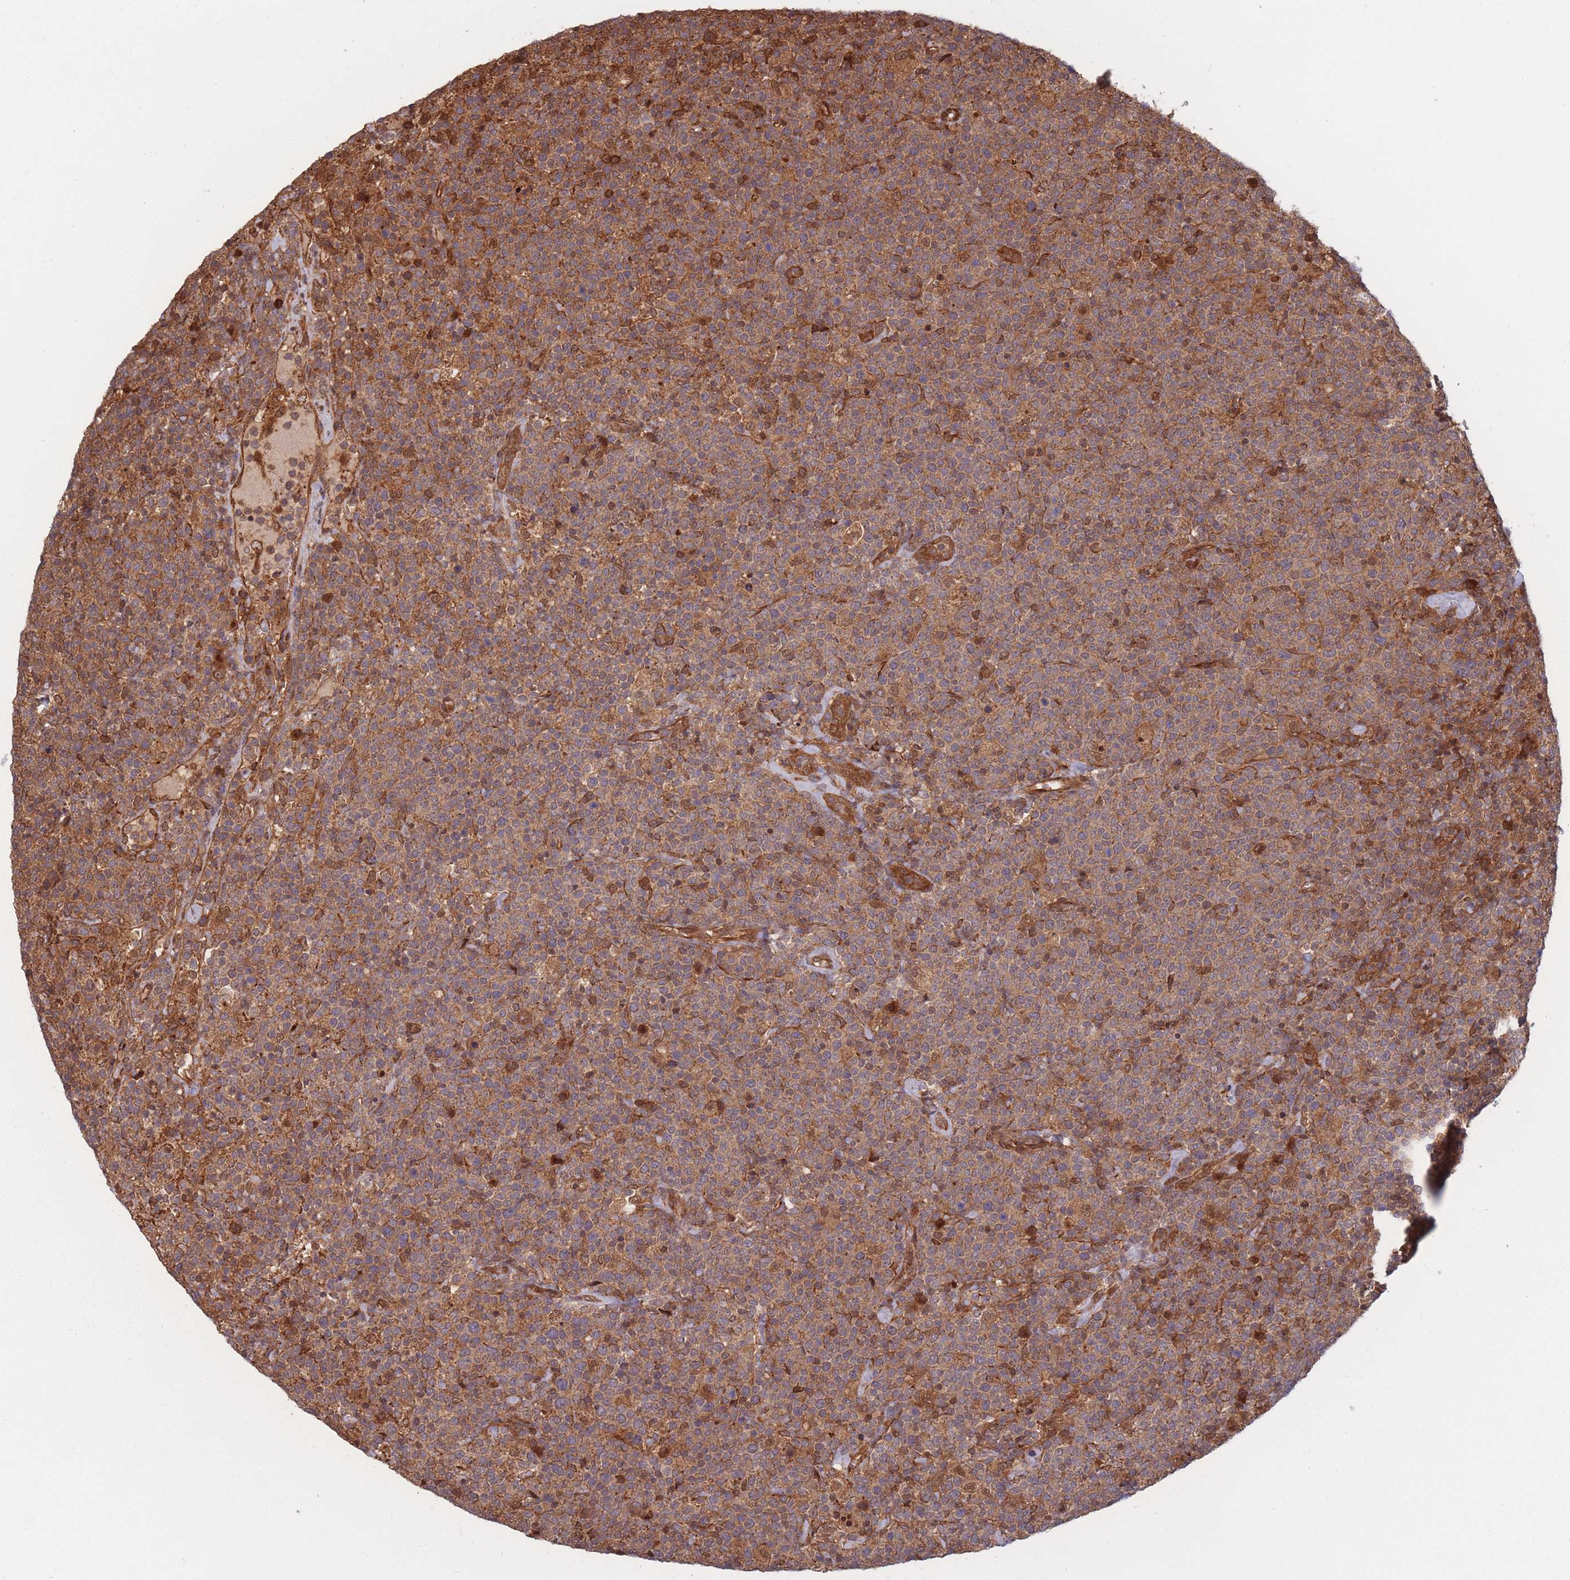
{"staining": {"intensity": "moderate", "quantity": ">75%", "location": "cytoplasmic/membranous"}, "tissue": "lymphoma", "cell_type": "Tumor cells", "image_type": "cancer", "snomed": [{"axis": "morphology", "description": "Malignant lymphoma, non-Hodgkin's type, High grade"}, {"axis": "topography", "description": "Lymph node"}], "caption": "Protein staining of lymphoma tissue demonstrates moderate cytoplasmic/membranous expression in approximately >75% of tumor cells.", "gene": "PODXL2", "patient": {"sex": "male", "age": 61}}